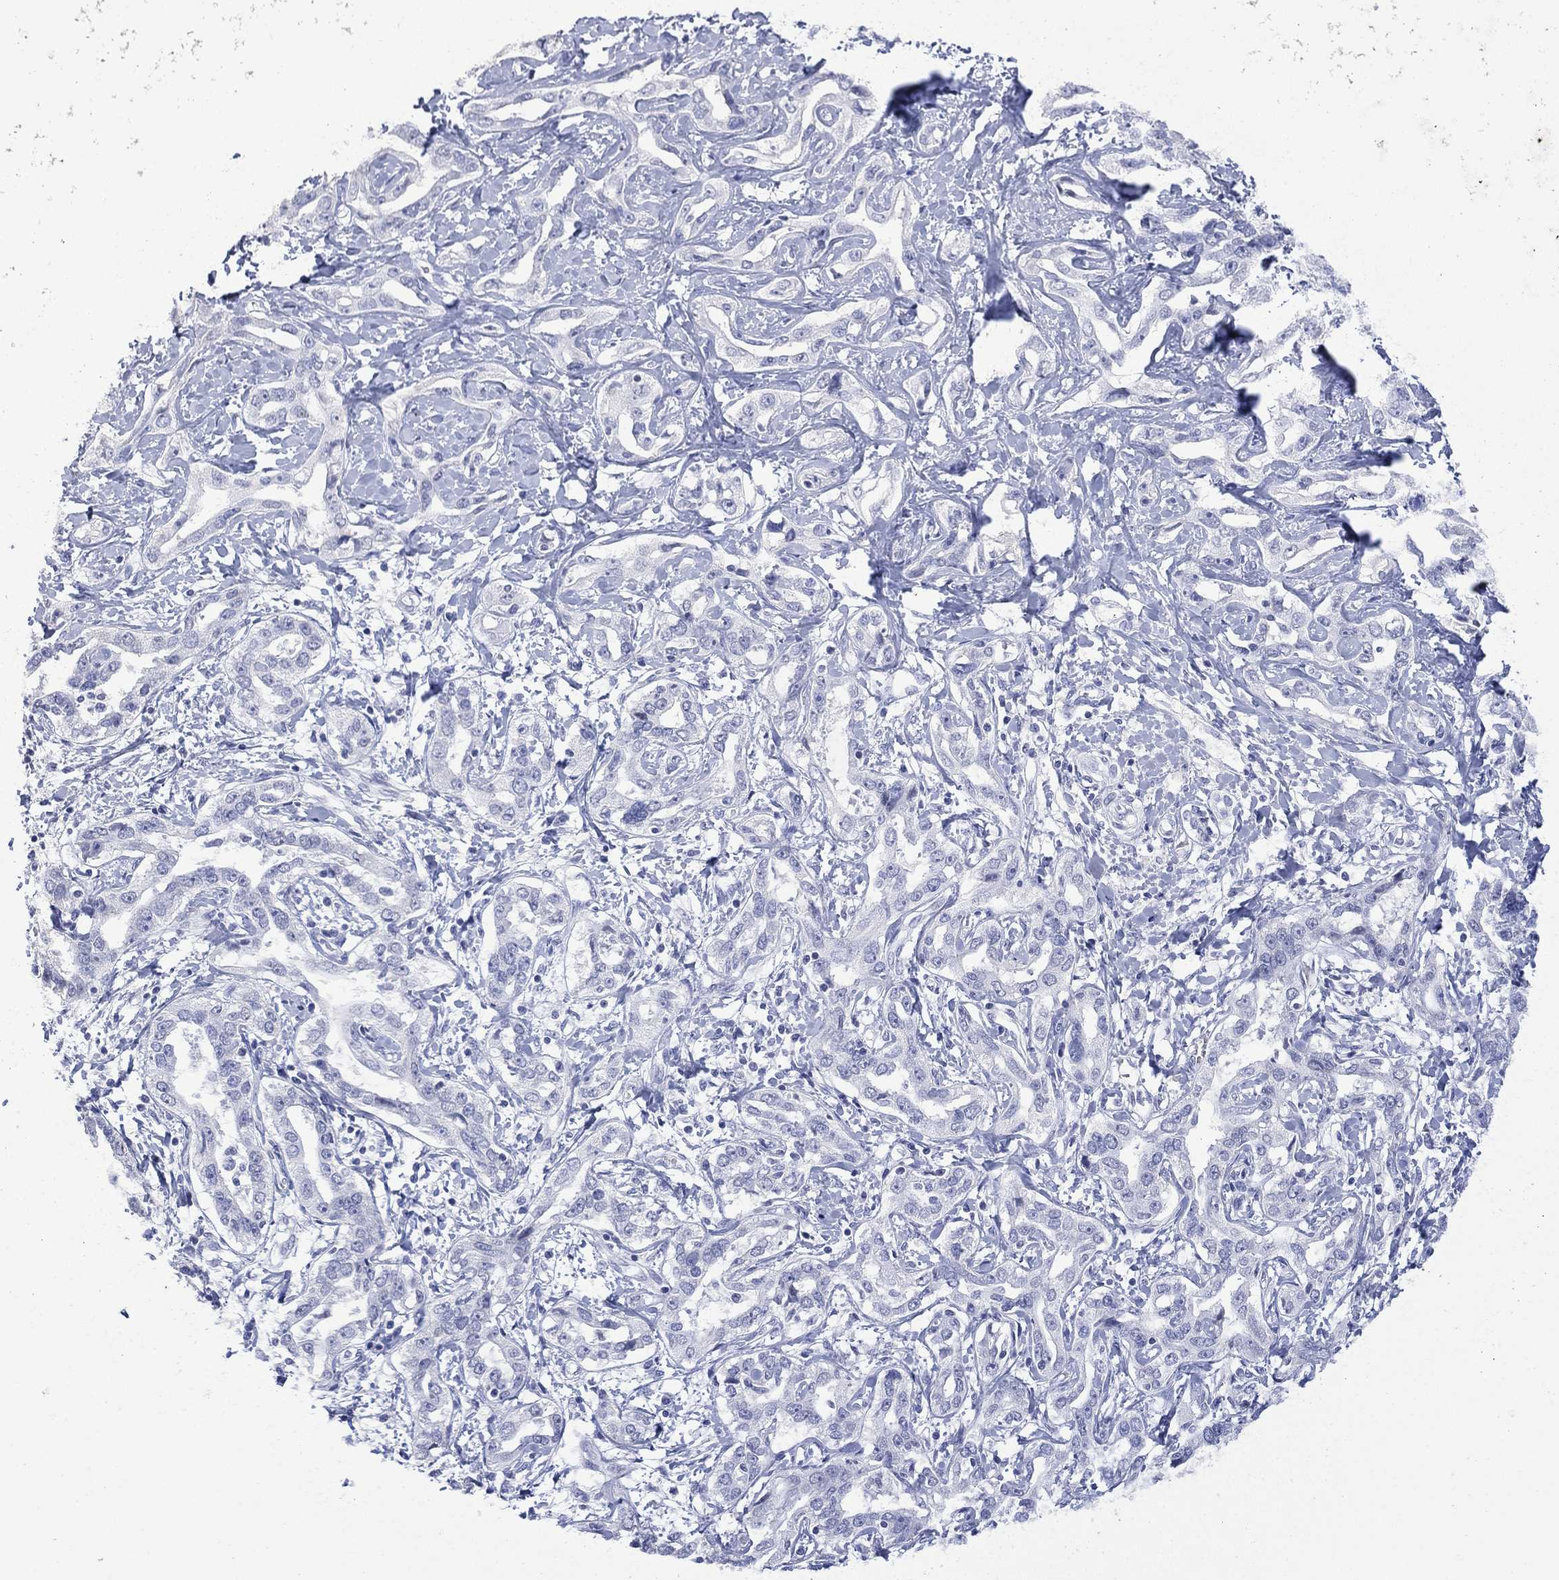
{"staining": {"intensity": "negative", "quantity": "none", "location": "none"}, "tissue": "liver cancer", "cell_type": "Tumor cells", "image_type": "cancer", "snomed": [{"axis": "morphology", "description": "Cholangiocarcinoma"}, {"axis": "topography", "description": "Liver"}], "caption": "Liver cancer was stained to show a protein in brown. There is no significant expression in tumor cells.", "gene": "UTF1", "patient": {"sex": "male", "age": 59}}